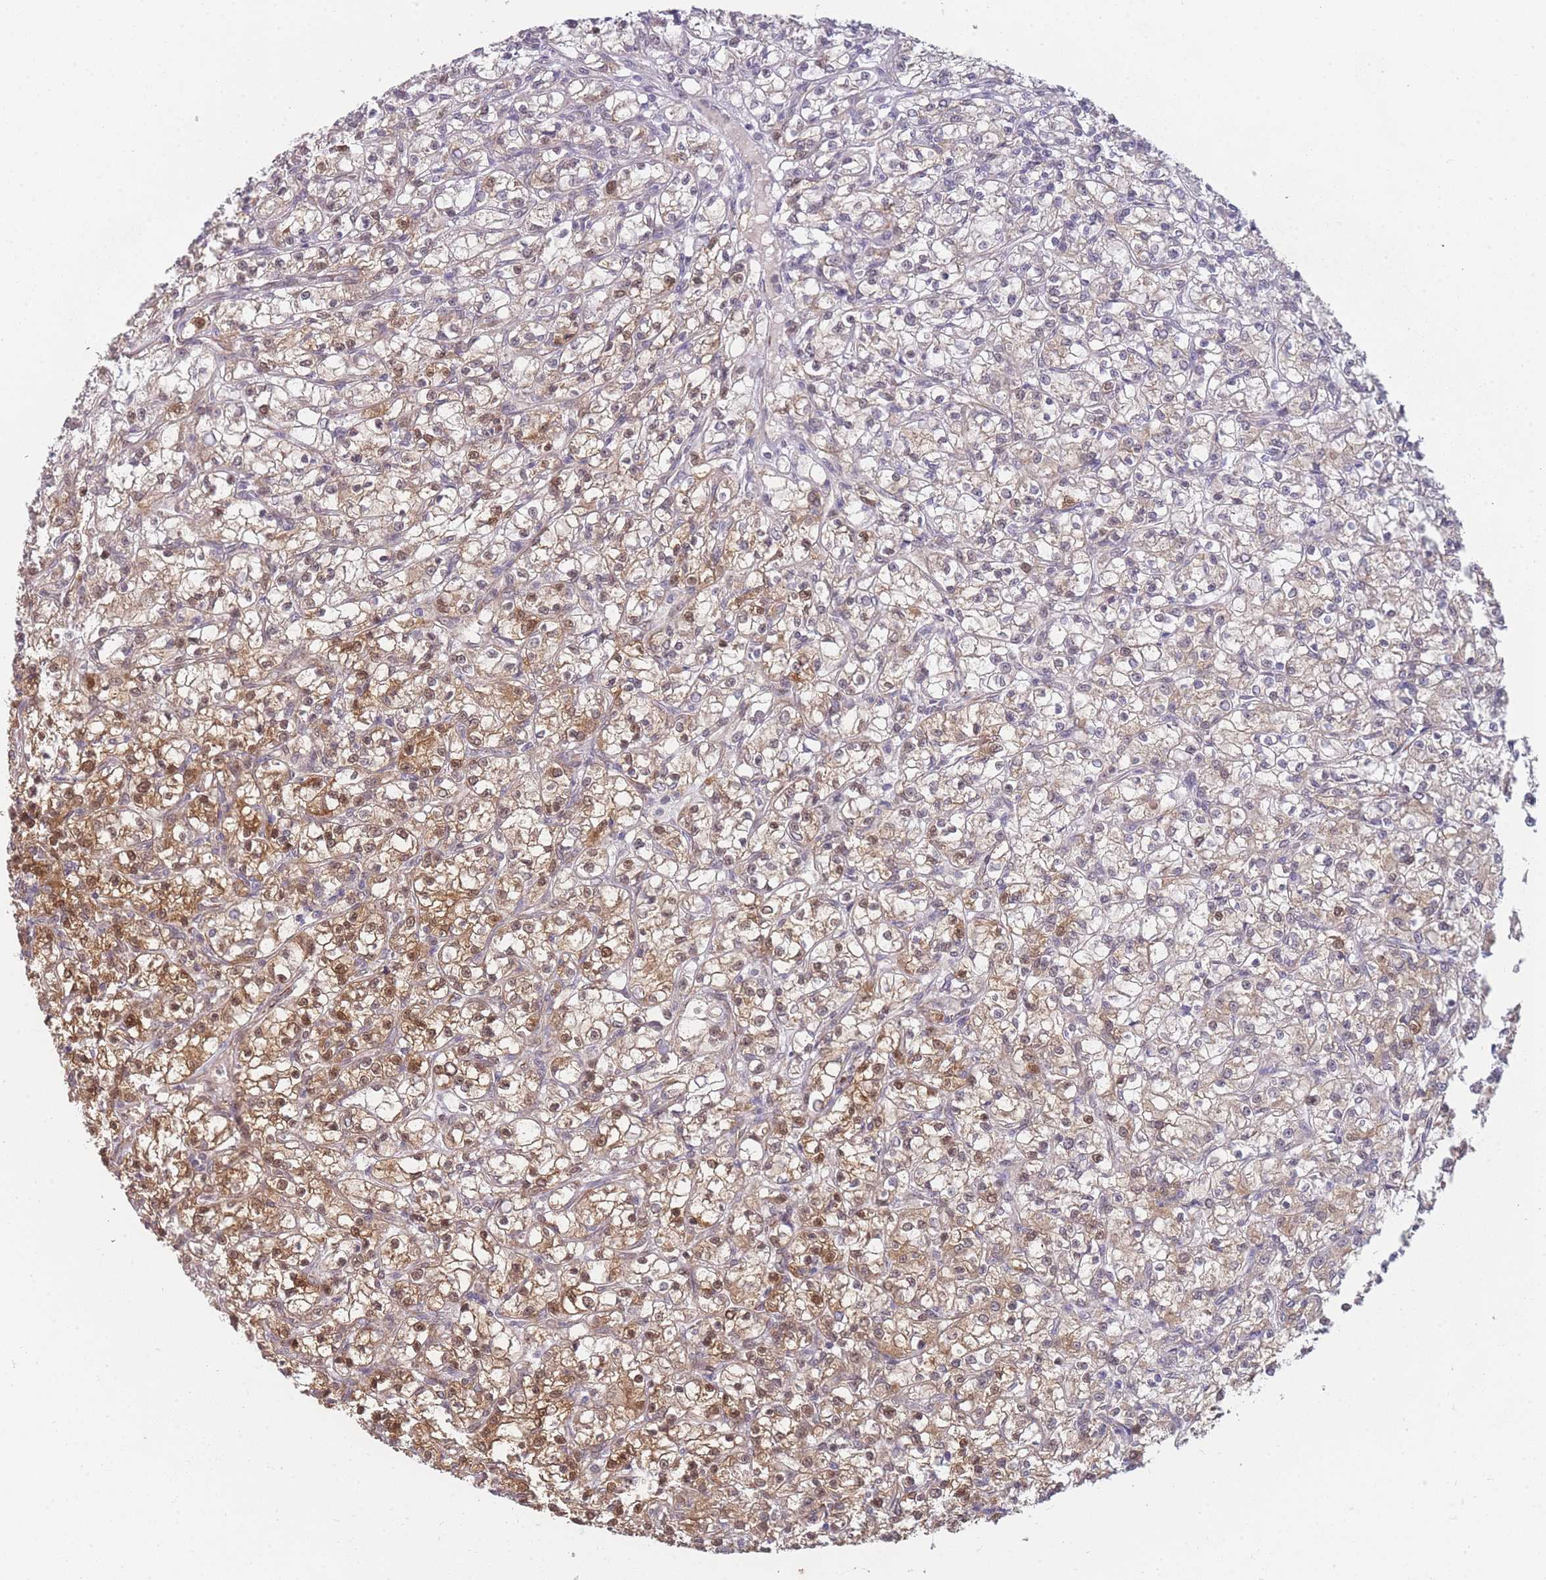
{"staining": {"intensity": "moderate", "quantity": "25%-75%", "location": "cytoplasmic/membranous,nuclear"}, "tissue": "renal cancer", "cell_type": "Tumor cells", "image_type": "cancer", "snomed": [{"axis": "morphology", "description": "Adenocarcinoma, NOS"}, {"axis": "topography", "description": "Kidney"}], "caption": "Renal cancer (adenocarcinoma) was stained to show a protein in brown. There is medium levels of moderate cytoplasmic/membranous and nuclear positivity in approximately 25%-75% of tumor cells.", "gene": "MRI1", "patient": {"sex": "female", "age": 59}}